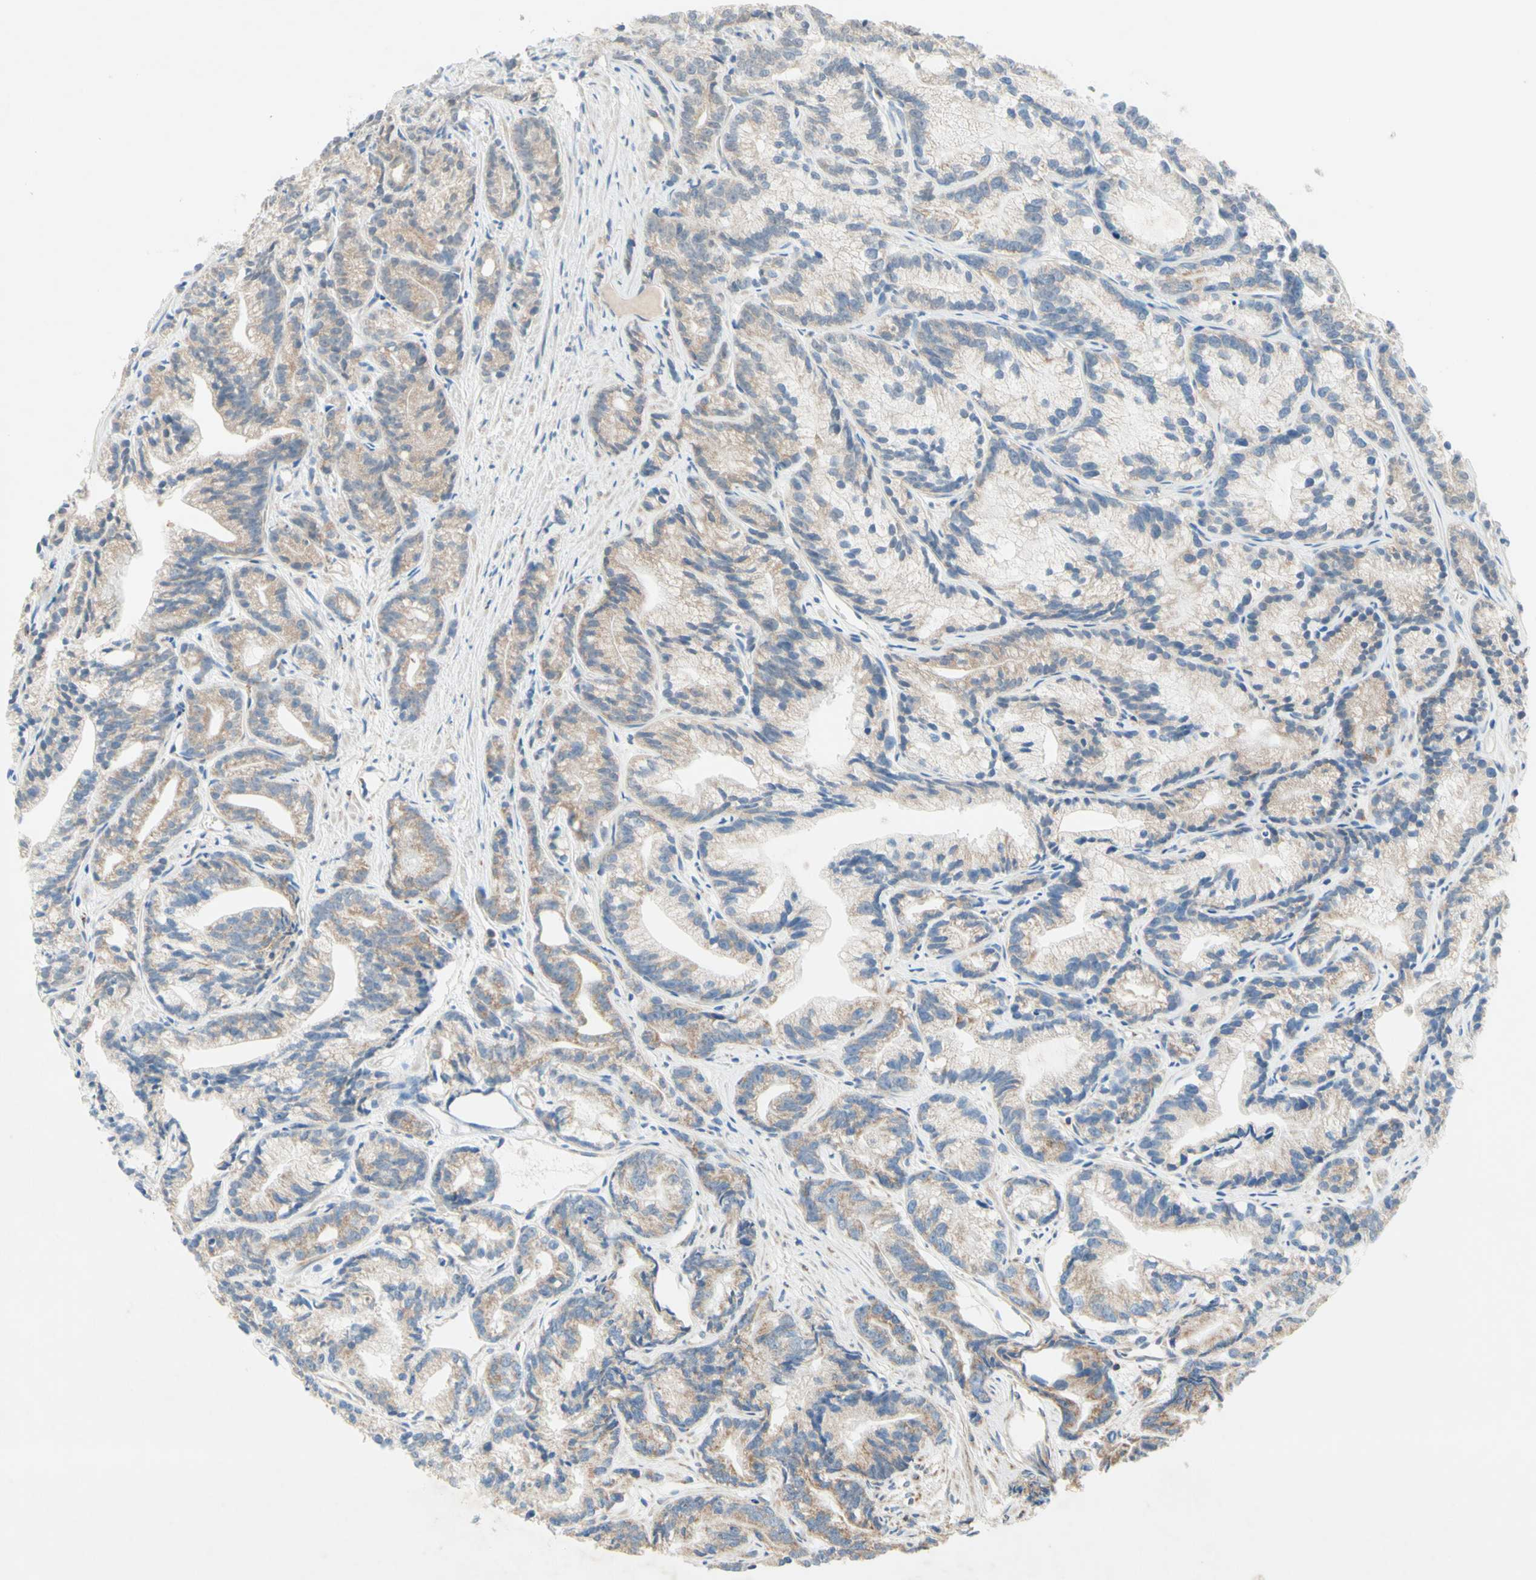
{"staining": {"intensity": "weak", "quantity": ">75%", "location": "cytoplasmic/membranous"}, "tissue": "prostate cancer", "cell_type": "Tumor cells", "image_type": "cancer", "snomed": [{"axis": "morphology", "description": "Adenocarcinoma, Low grade"}, {"axis": "topography", "description": "Prostate"}], "caption": "IHC photomicrograph of prostate low-grade adenocarcinoma stained for a protein (brown), which shows low levels of weak cytoplasmic/membranous positivity in about >75% of tumor cells.", "gene": "MFF", "patient": {"sex": "male", "age": 89}}